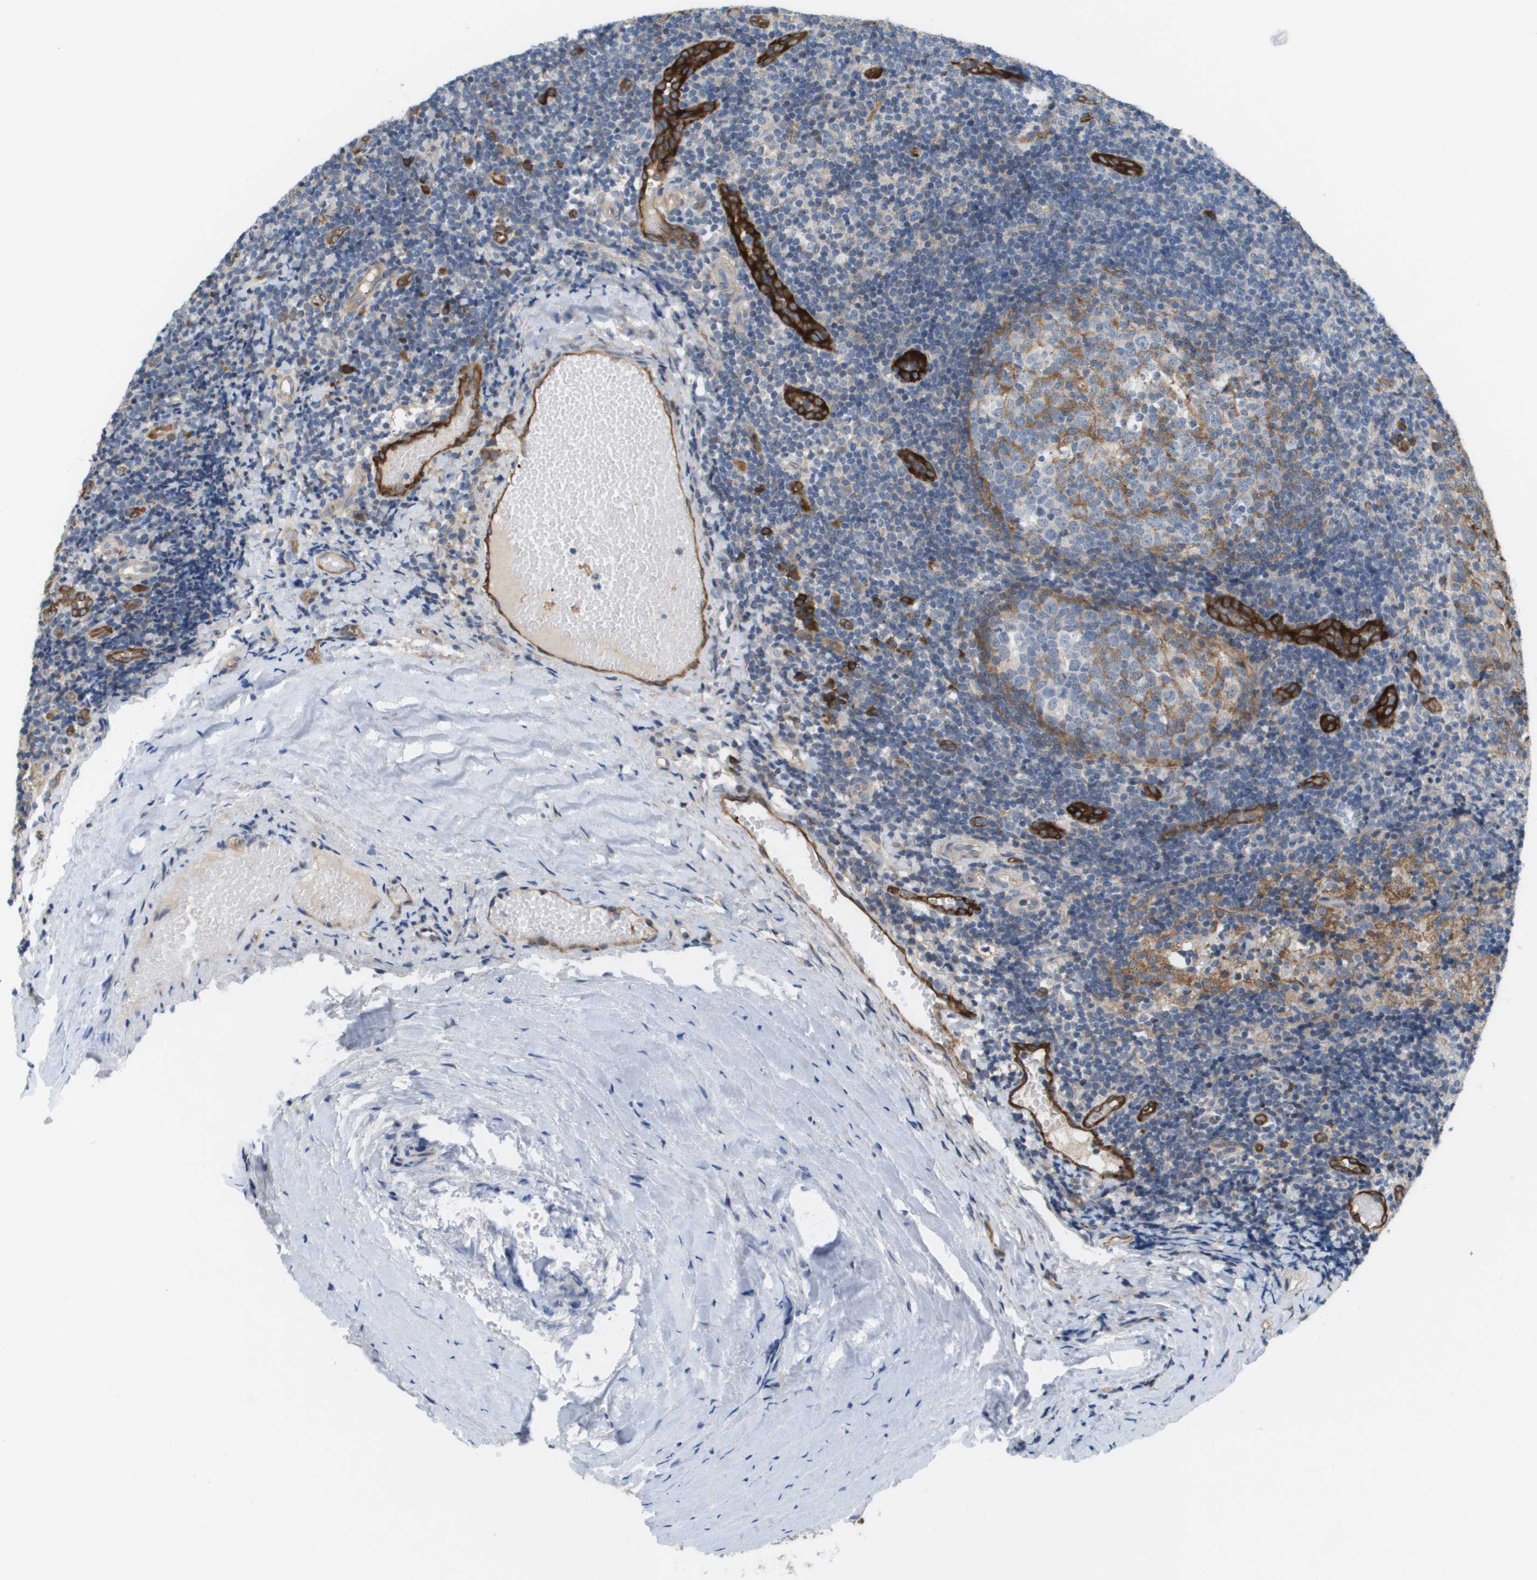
{"staining": {"intensity": "moderate", "quantity": "<25%", "location": "cytoplasmic/membranous"}, "tissue": "tonsil", "cell_type": "Germinal center cells", "image_type": "normal", "snomed": [{"axis": "morphology", "description": "Normal tissue, NOS"}, {"axis": "topography", "description": "Tonsil"}], "caption": "Tonsil stained for a protein shows moderate cytoplasmic/membranous positivity in germinal center cells. The staining was performed using DAB to visualize the protein expression in brown, while the nuclei were stained in blue with hematoxylin (Magnification: 20x).", "gene": "MARCHF8", "patient": {"sex": "female", "age": 19}}